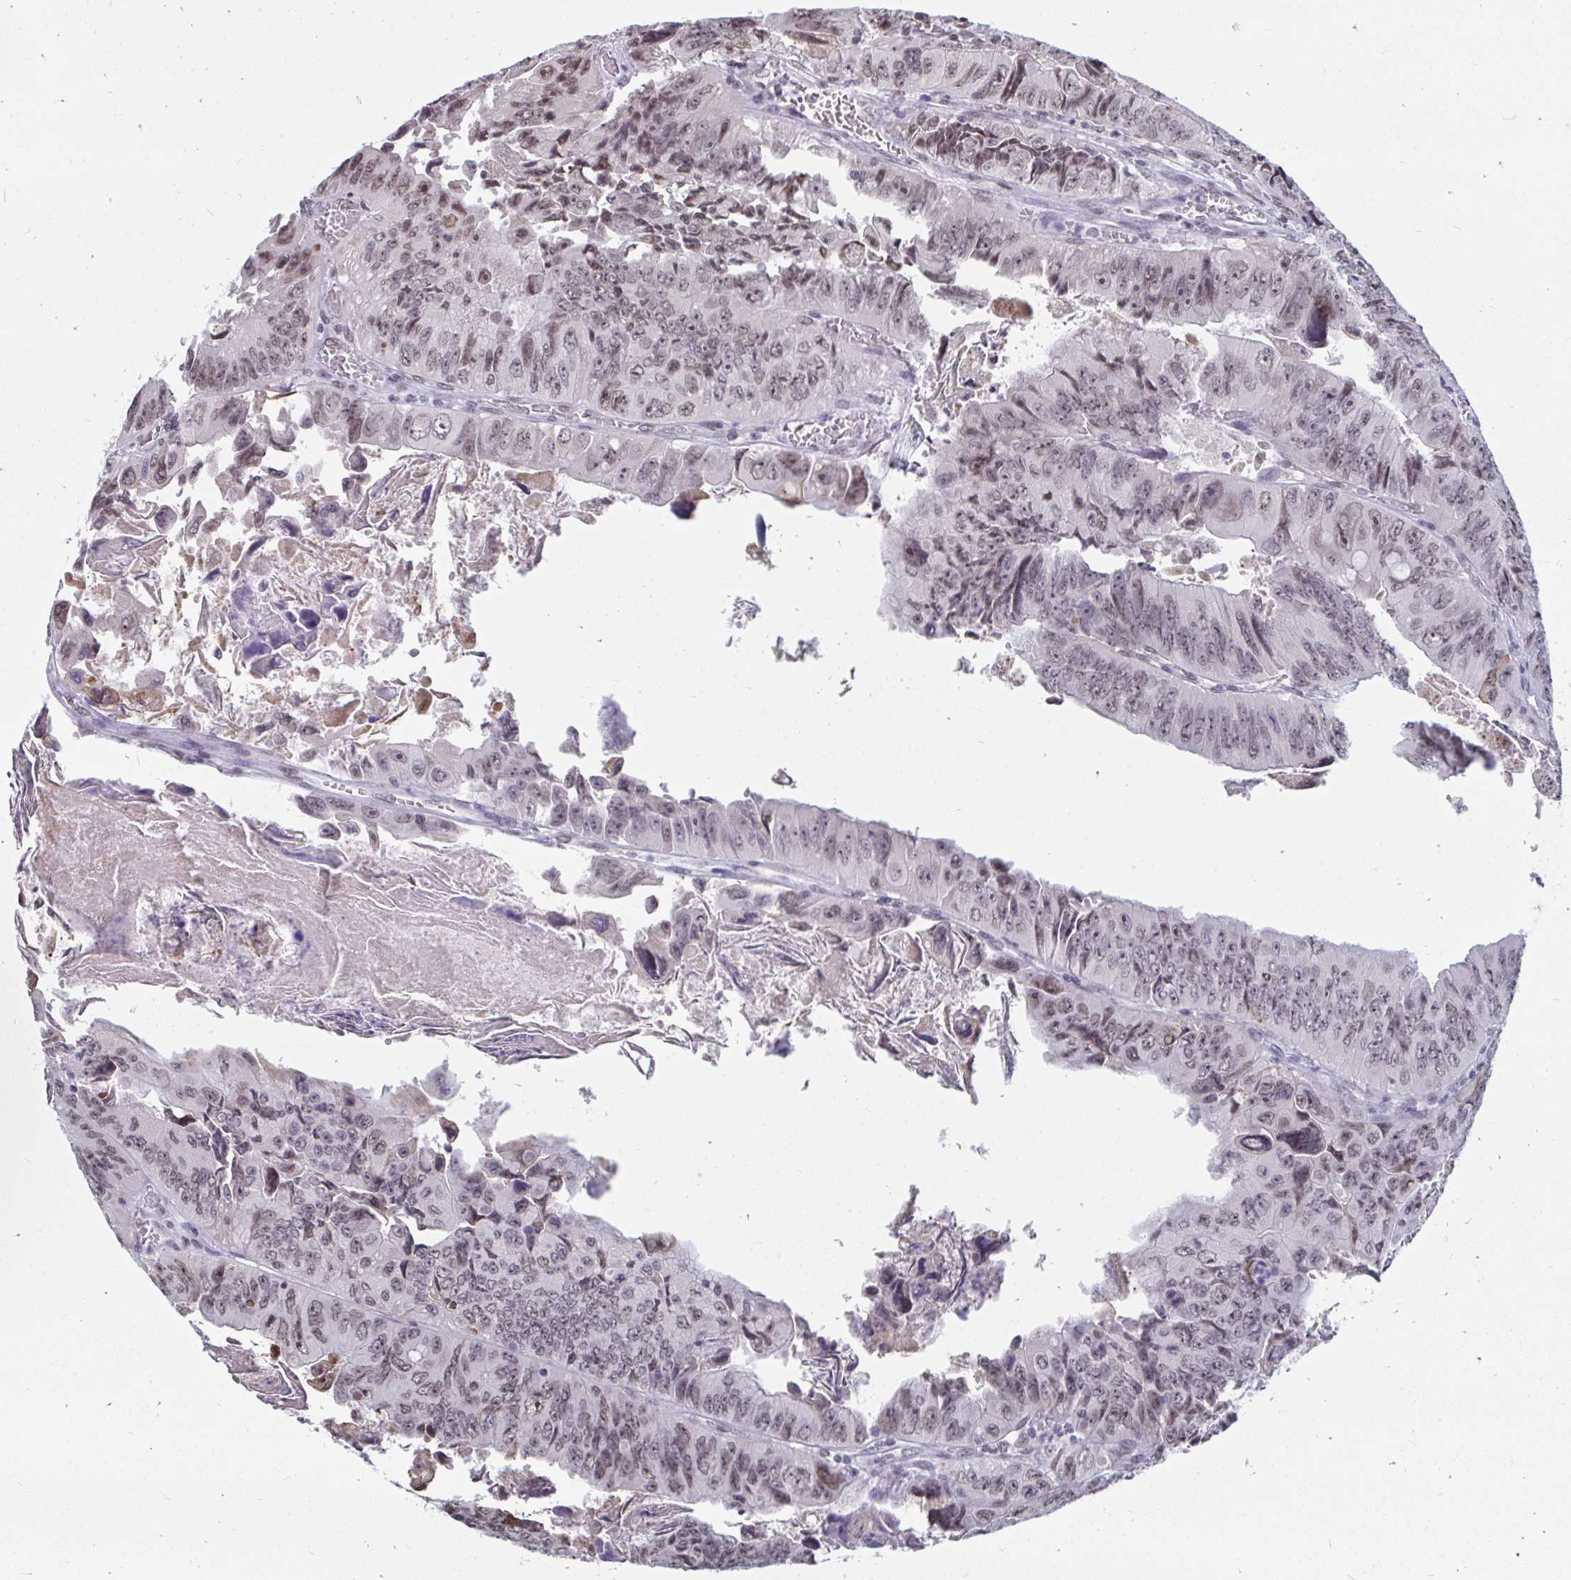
{"staining": {"intensity": "moderate", "quantity": "25%-75%", "location": "nuclear"}, "tissue": "colorectal cancer", "cell_type": "Tumor cells", "image_type": "cancer", "snomed": [{"axis": "morphology", "description": "Adenocarcinoma, NOS"}, {"axis": "topography", "description": "Colon"}], "caption": "Adenocarcinoma (colorectal) stained with DAB immunohistochemistry (IHC) exhibits medium levels of moderate nuclear positivity in about 25%-75% of tumor cells.", "gene": "TRIP12", "patient": {"sex": "female", "age": 84}}